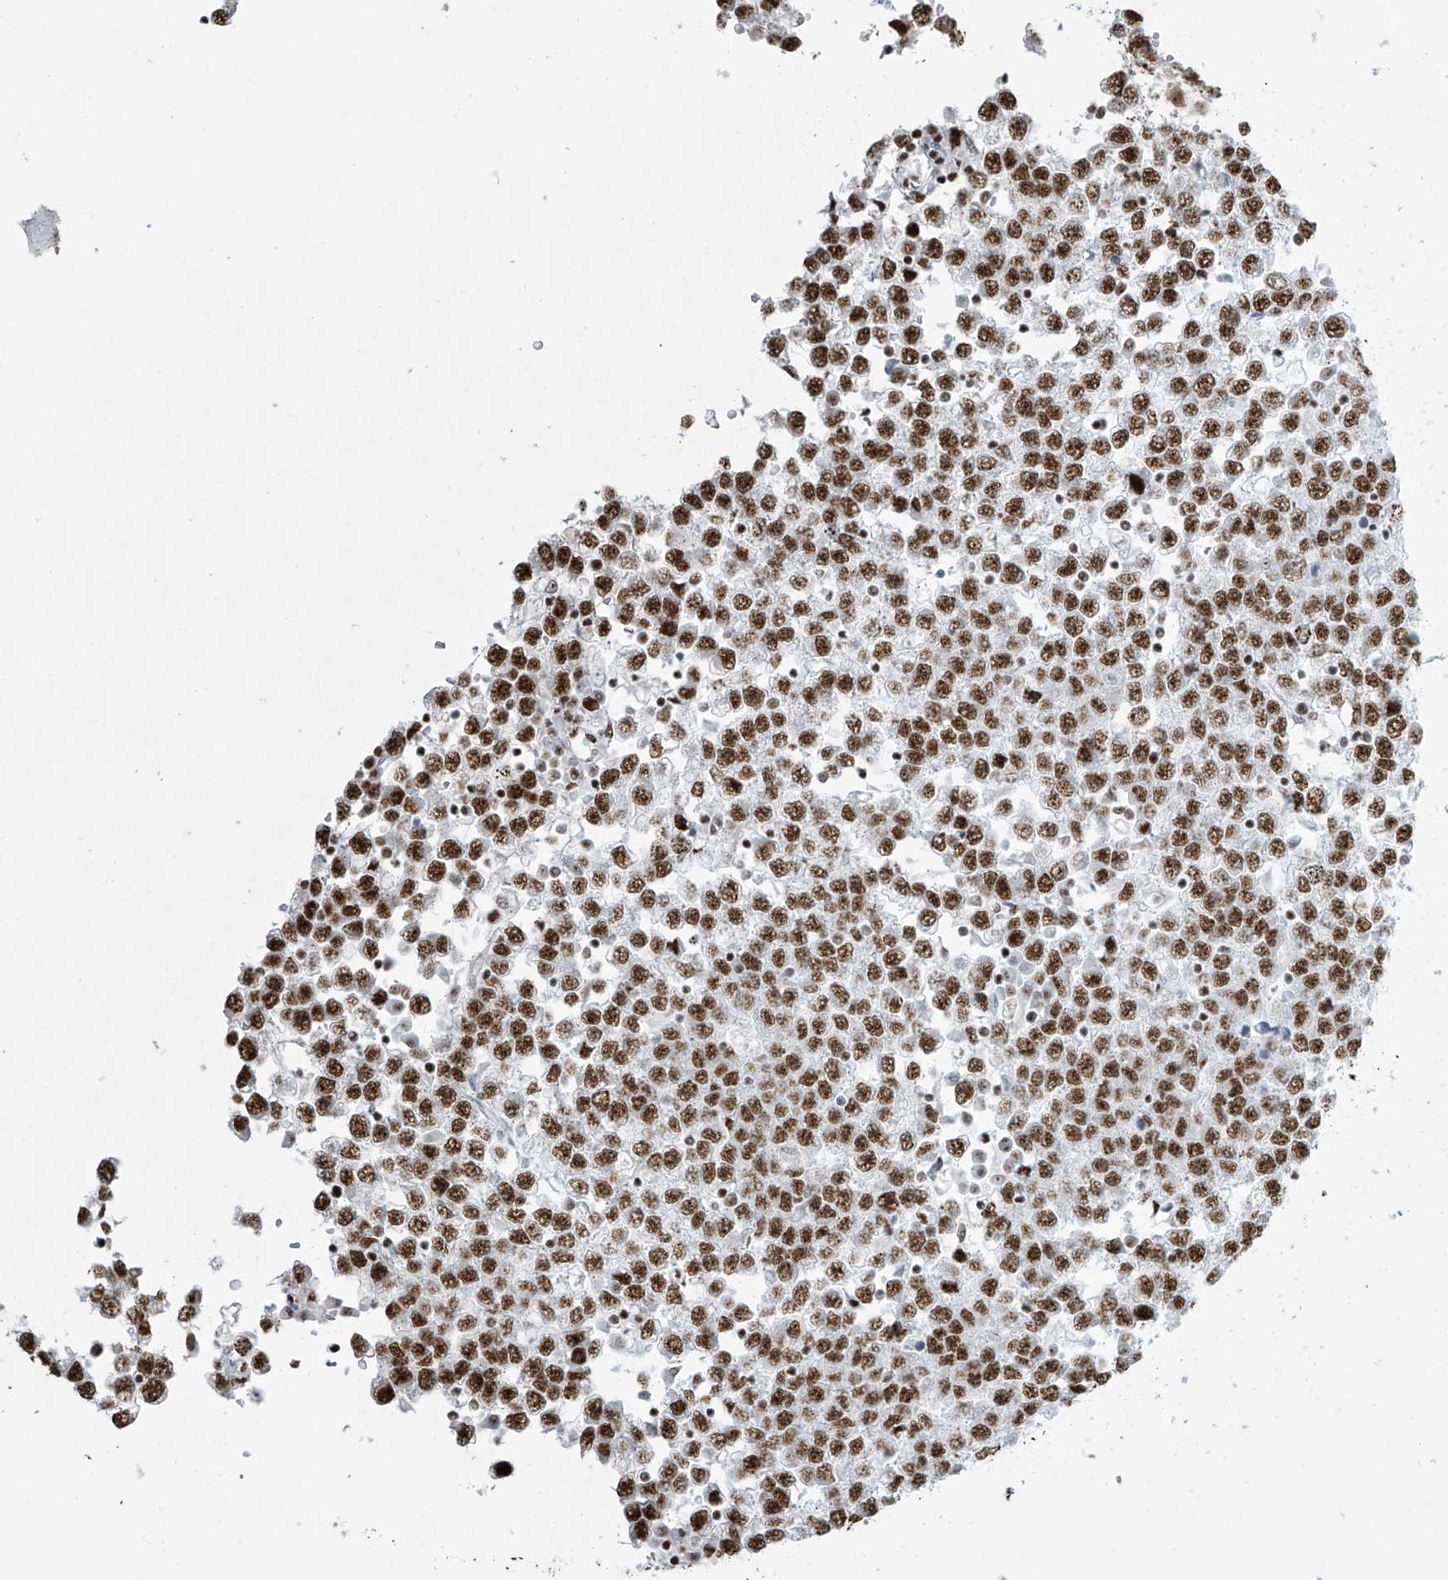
{"staining": {"intensity": "strong", "quantity": ">75%", "location": "nuclear"}, "tissue": "testis cancer", "cell_type": "Tumor cells", "image_type": "cancer", "snomed": [{"axis": "morphology", "description": "Seminoma, NOS"}, {"axis": "topography", "description": "Testis"}], "caption": "Human testis cancer stained for a protein (brown) exhibits strong nuclear positive expression in approximately >75% of tumor cells.", "gene": "MS4A6A", "patient": {"sex": "male", "age": 65}}